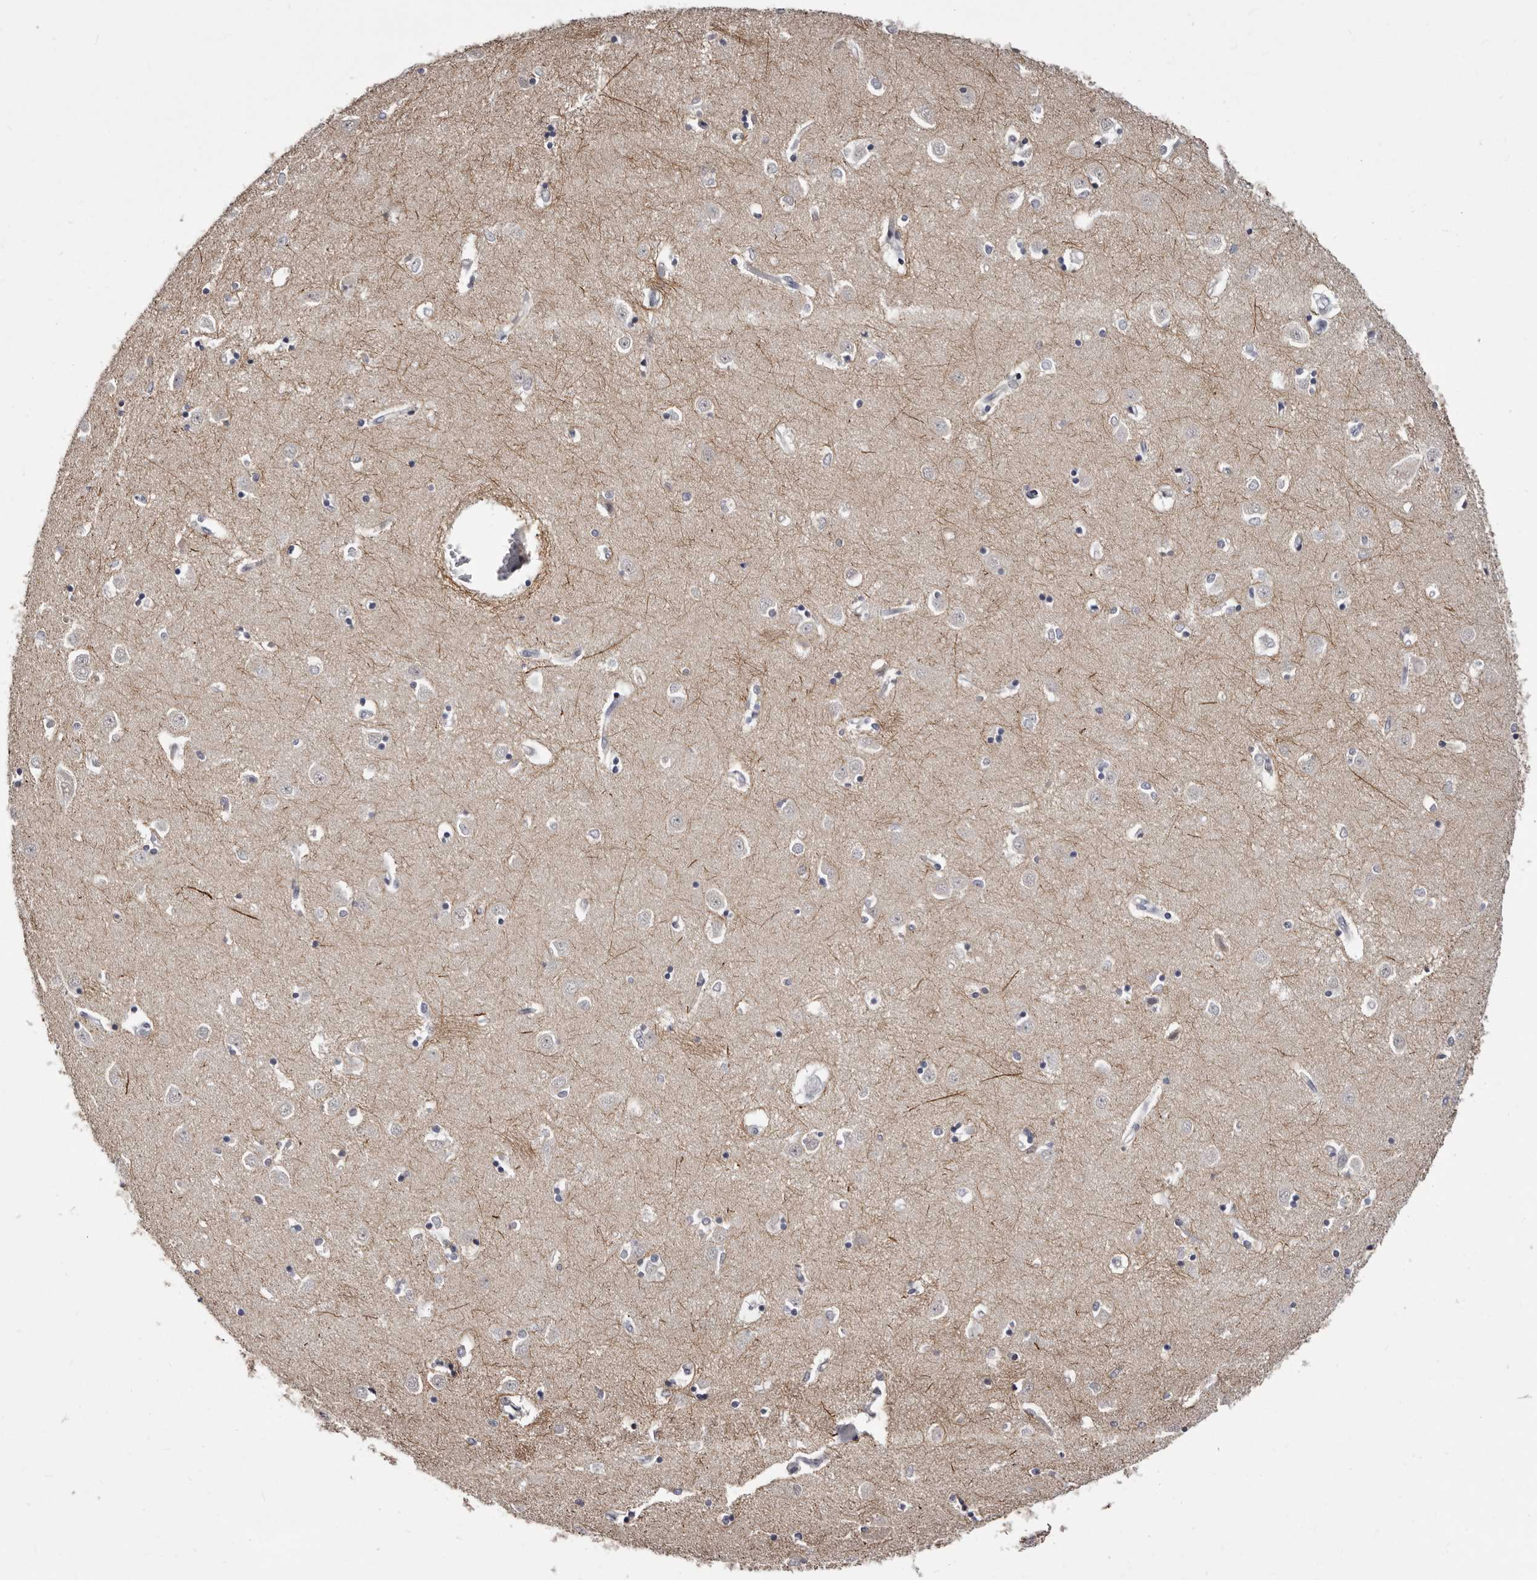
{"staining": {"intensity": "weak", "quantity": "<25%", "location": "cytoplasmic/membranous"}, "tissue": "caudate", "cell_type": "Glial cells", "image_type": "normal", "snomed": [{"axis": "morphology", "description": "Normal tissue, NOS"}, {"axis": "topography", "description": "Lateral ventricle wall"}], "caption": "A high-resolution image shows immunohistochemistry (IHC) staining of benign caudate, which displays no significant expression in glial cells. (DAB immunohistochemistry (IHC) with hematoxylin counter stain).", "gene": "KLHL4", "patient": {"sex": "male", "age": 45}}